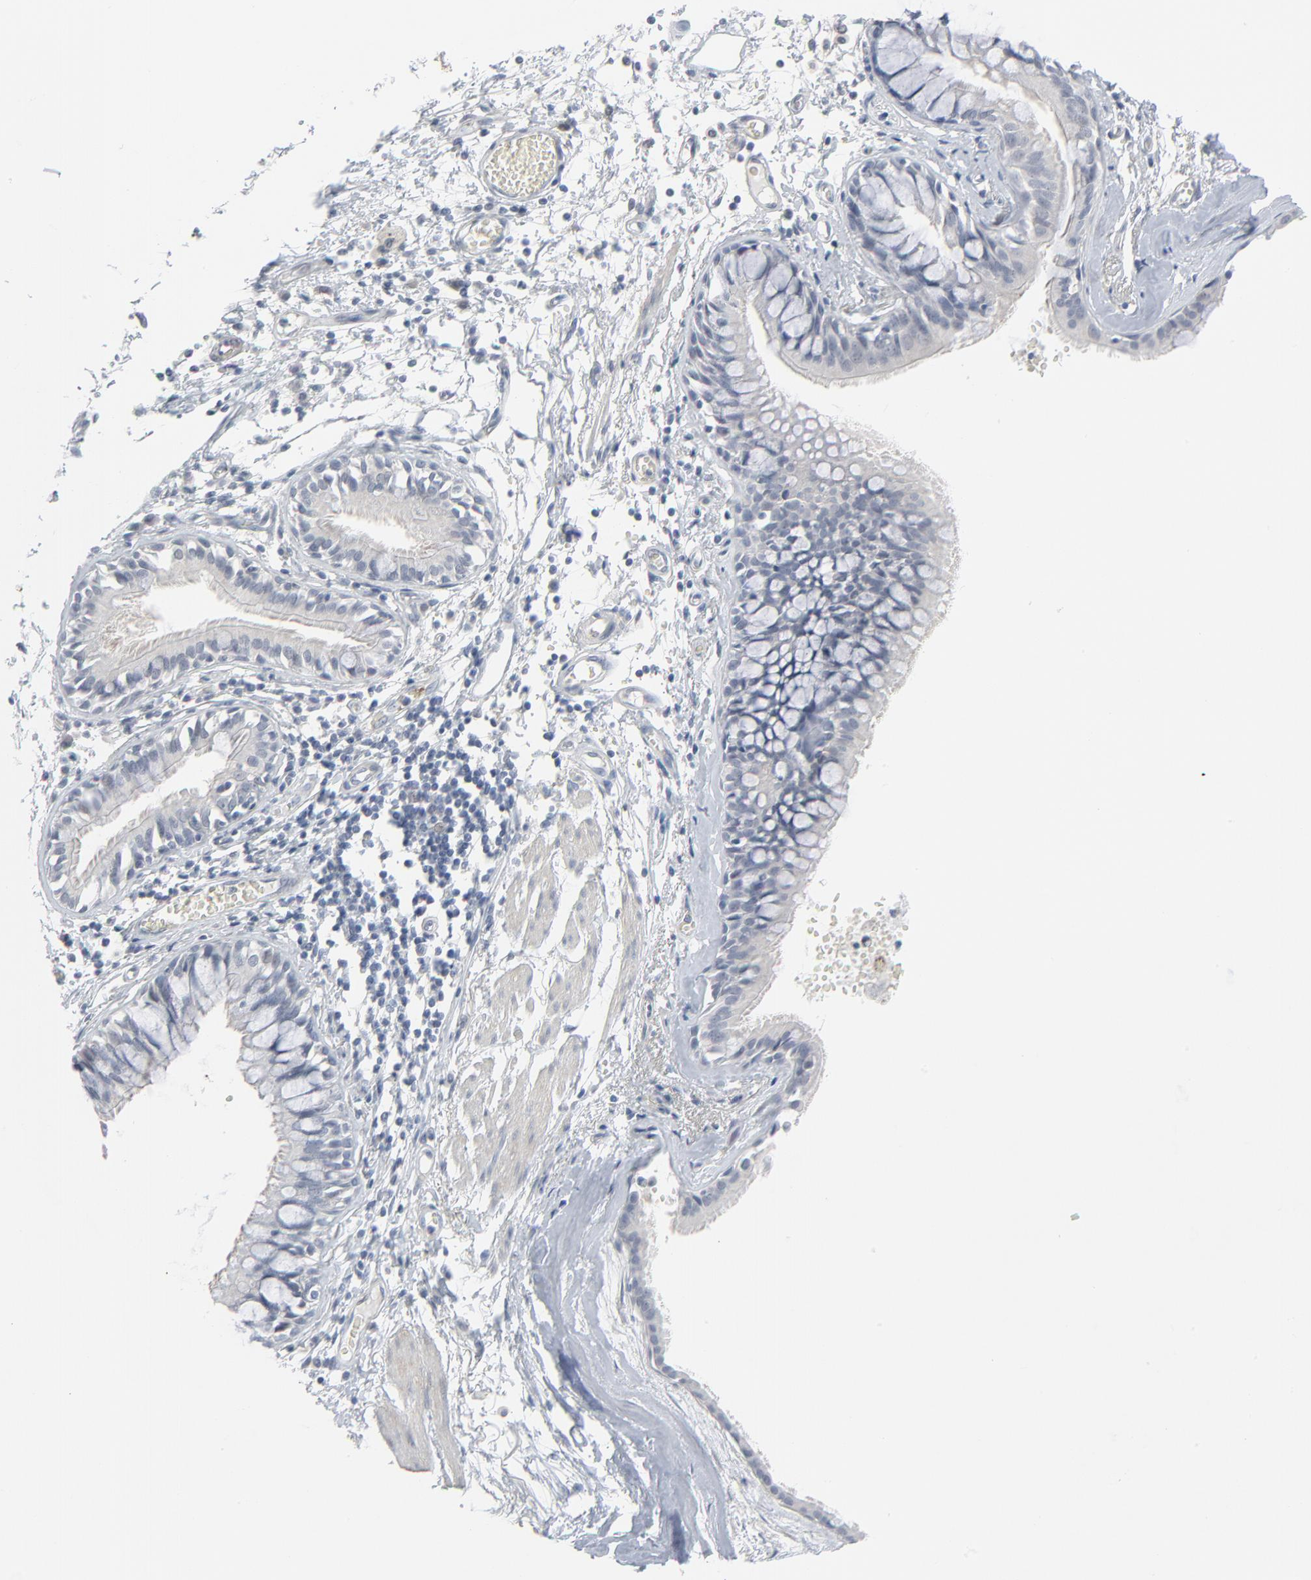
{"staining": {"intensity": "negative", "quantity": "none", "location": "none"}, "tissue": "bronchus", "cell_type": "Respiratory epithelial cells", "image_type": "normal", "snomed": [{"axis": "morphology", "description": "Normal tissue, NOS"}, {"axis": "topography", "description": "Bronchus"}, {"axis": "topography", "description": "Lung"}], "caption": "A micrograph of human bronchus is negative for staining in respiratory epithelial cells. Brightfield microscopy of IHC stained with DAB (3,3'-diaminobenzidine) (brown) and hematoxylin (blue), captured at high magnification.", "gene": "NEUROD1", "patient": {"sex": "female", "age": 56}}